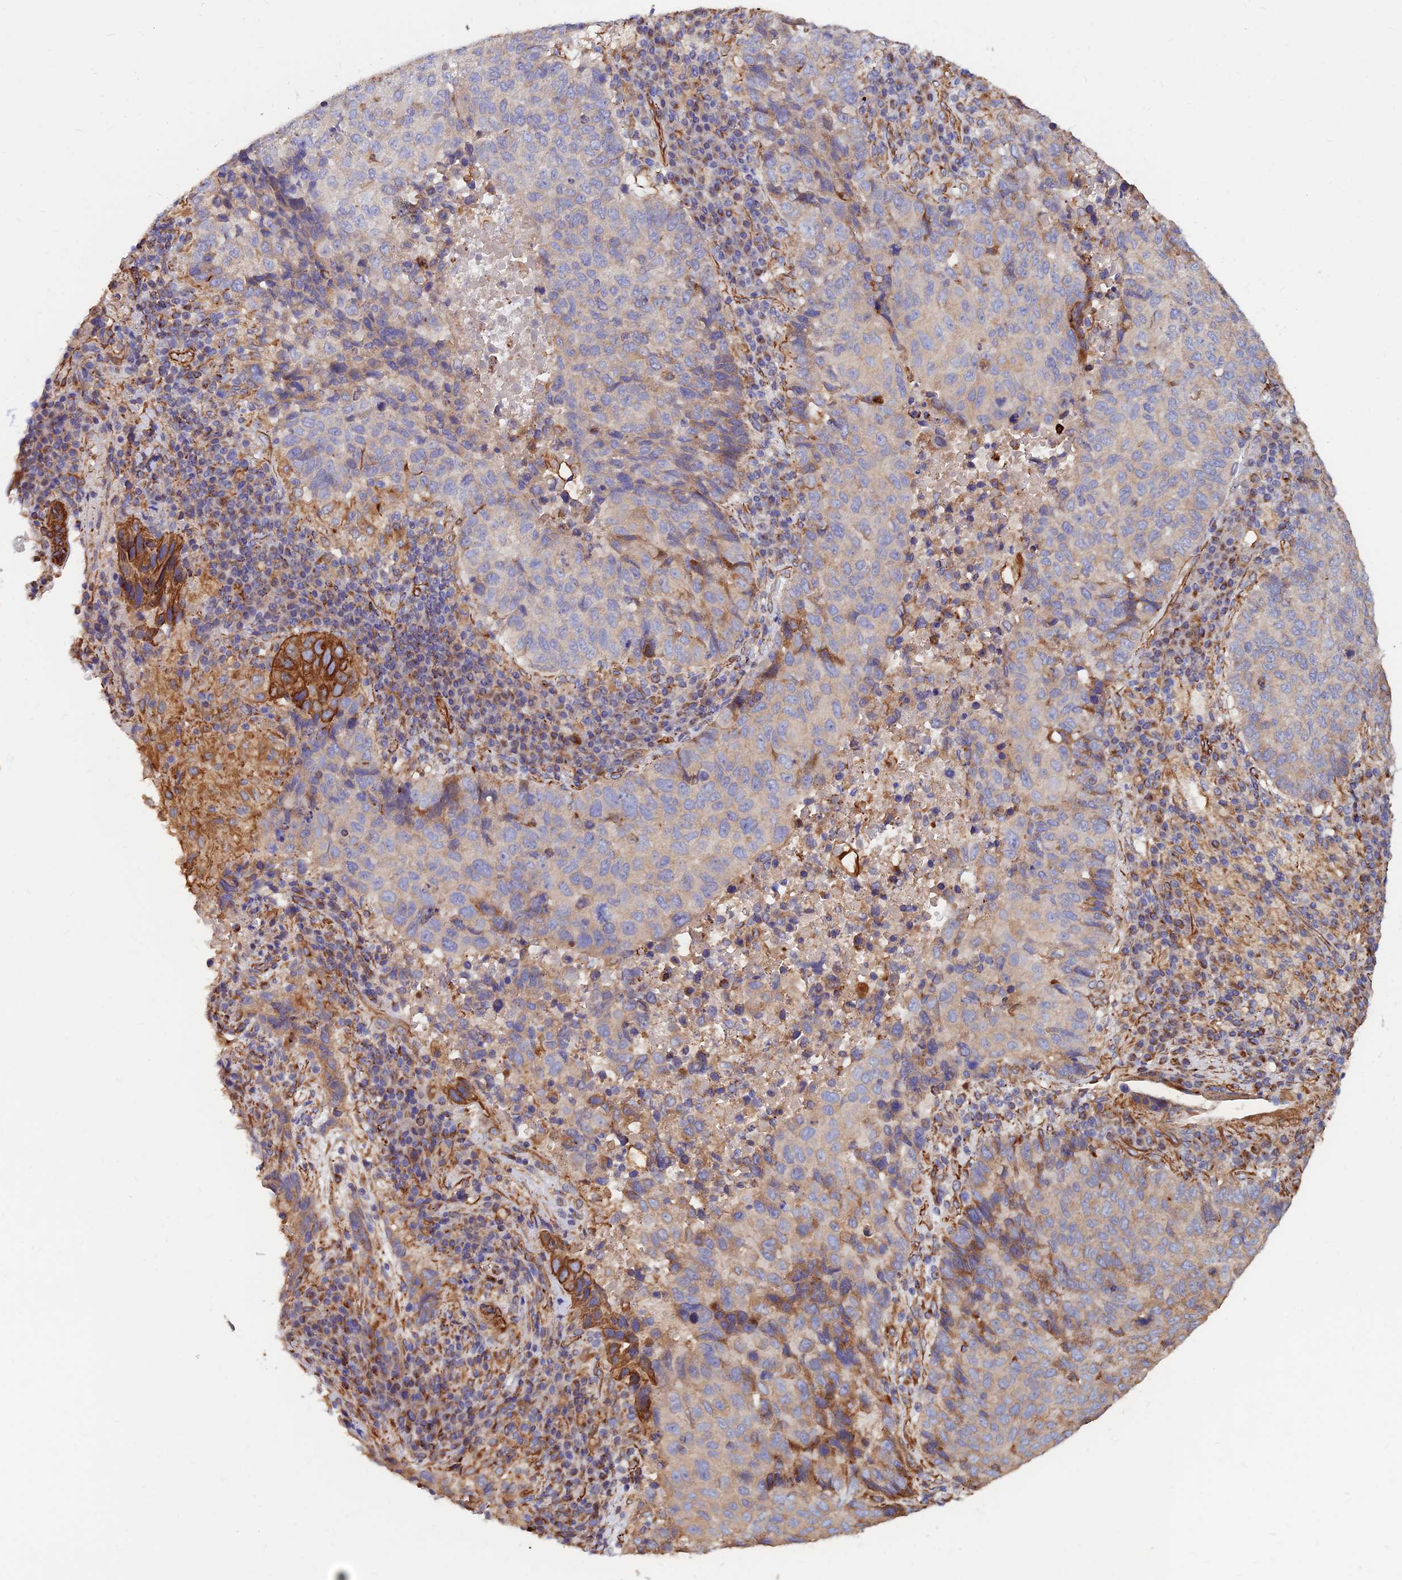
{"staining": {"intensity": "moderate", "quantity": "<25%", "location": "cytoplasmic/membranous"}, "tissue": "lung cancer", "cell_type": "Tumor cells", "image_type": "cancer", "snomed": [{"axis": "morphology", "description": "Squamous cell carcinoma, NOS"}, {"axis": "topography", "description": "Lung"}], "caption": "Squamous cell carcinoma (lung) stained with immunohistochemistry demonstrates moderate cytoplasmic/membranous staining in about <25% of tumor cells.", "gene": "CDK18", "patient": {"sex": "male", "age": 73}}